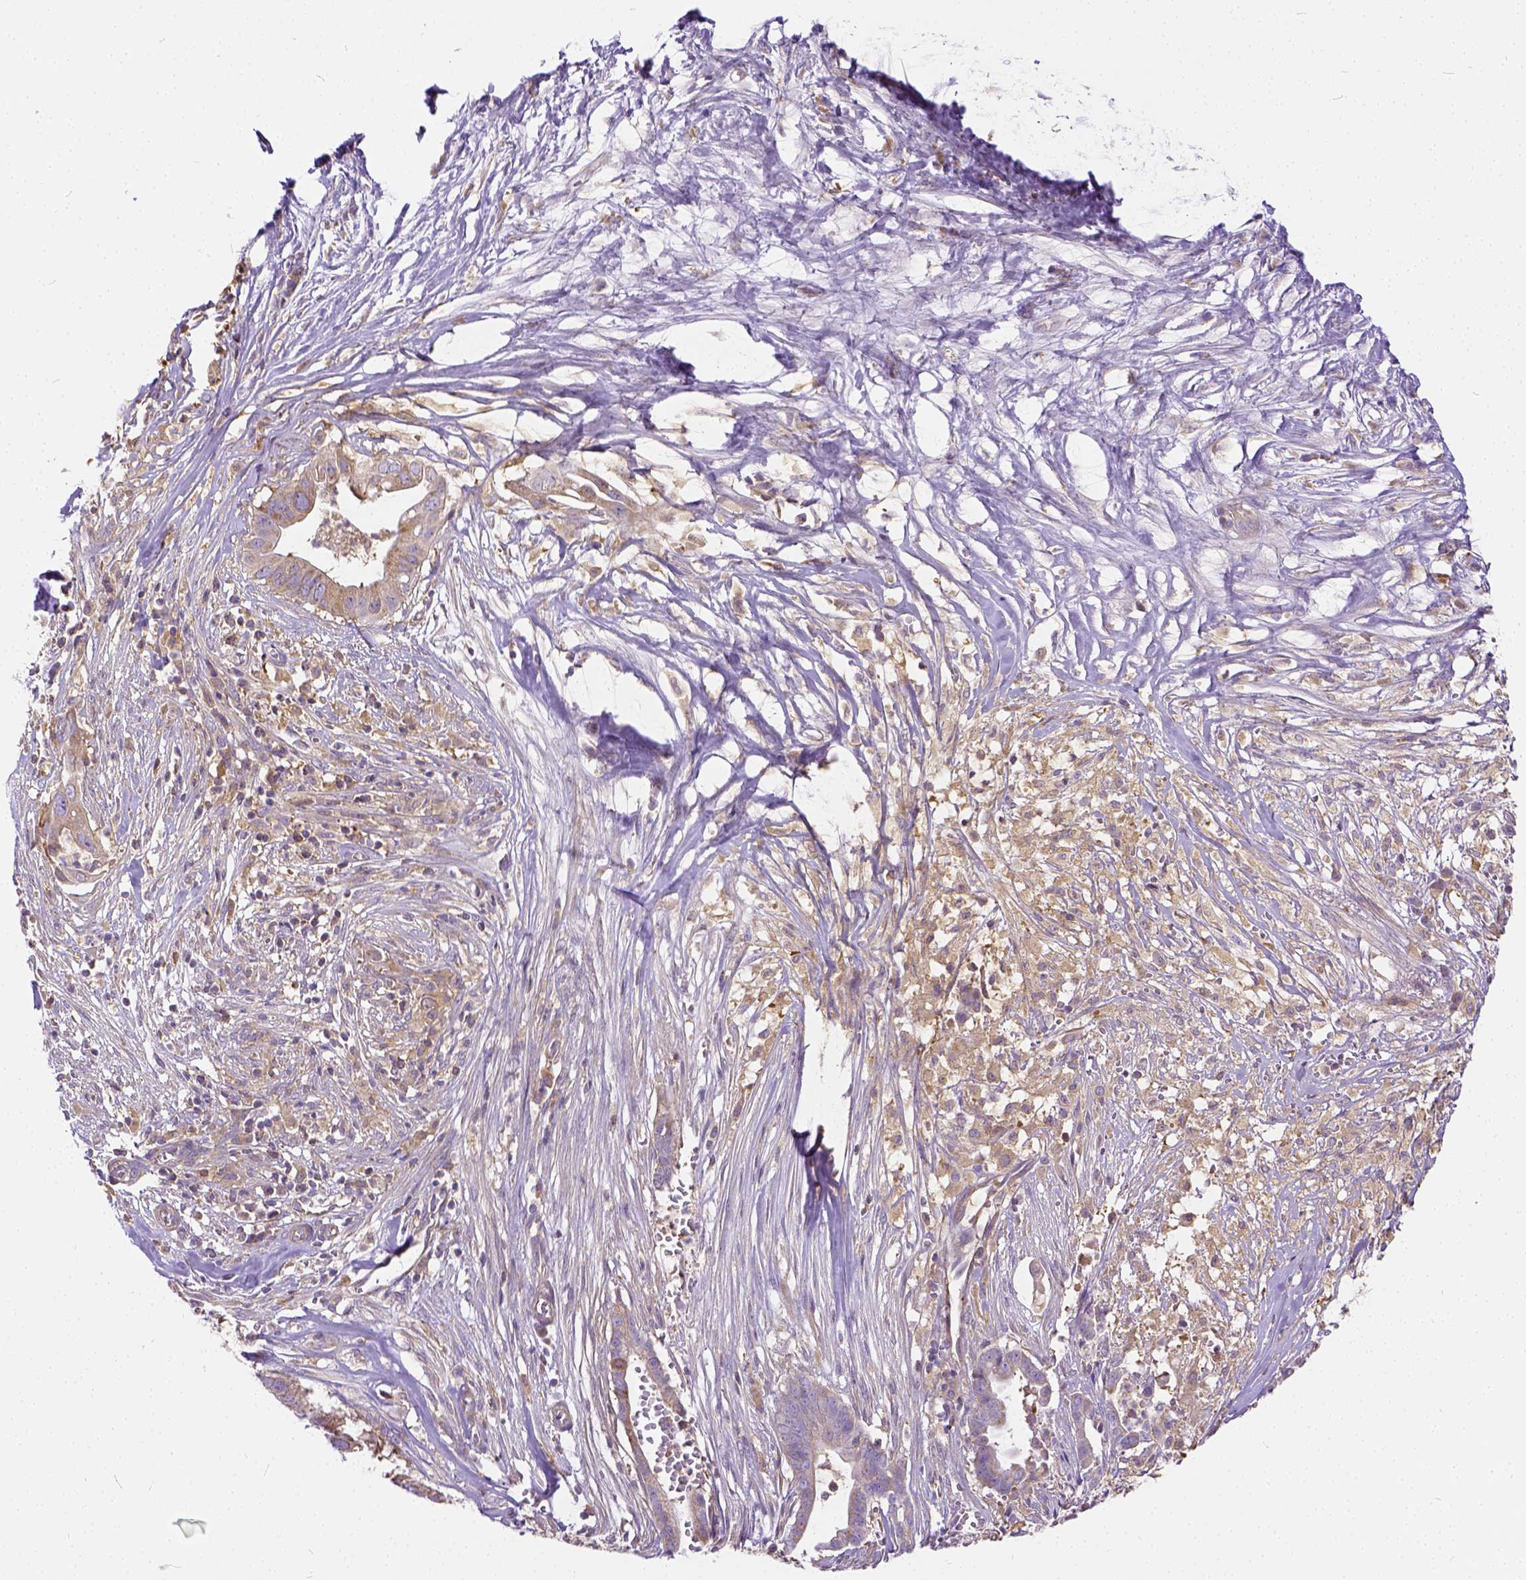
{"staining": {"intensity": "weak", "quantity": "25%-75%", "location": "cytoplasmic/membranous"}, "tissue": "pancreatic cancer", "cell_type": "Tumor cells", "image_type": "cancer", "snomed": [{"axis": "morphology", "description": "Adenocarcinoma, NOS"}, {"axis": "topography", "description": "Pancreas"}], "caption": "Pancreatic cancer (adenocarcinoma) tissue reveals weak cytoplasmic/membranous positivity in about 25%-75% of tumor cells", "gene": "CADM4", "patient": {"sex": "male", "age": 61}}